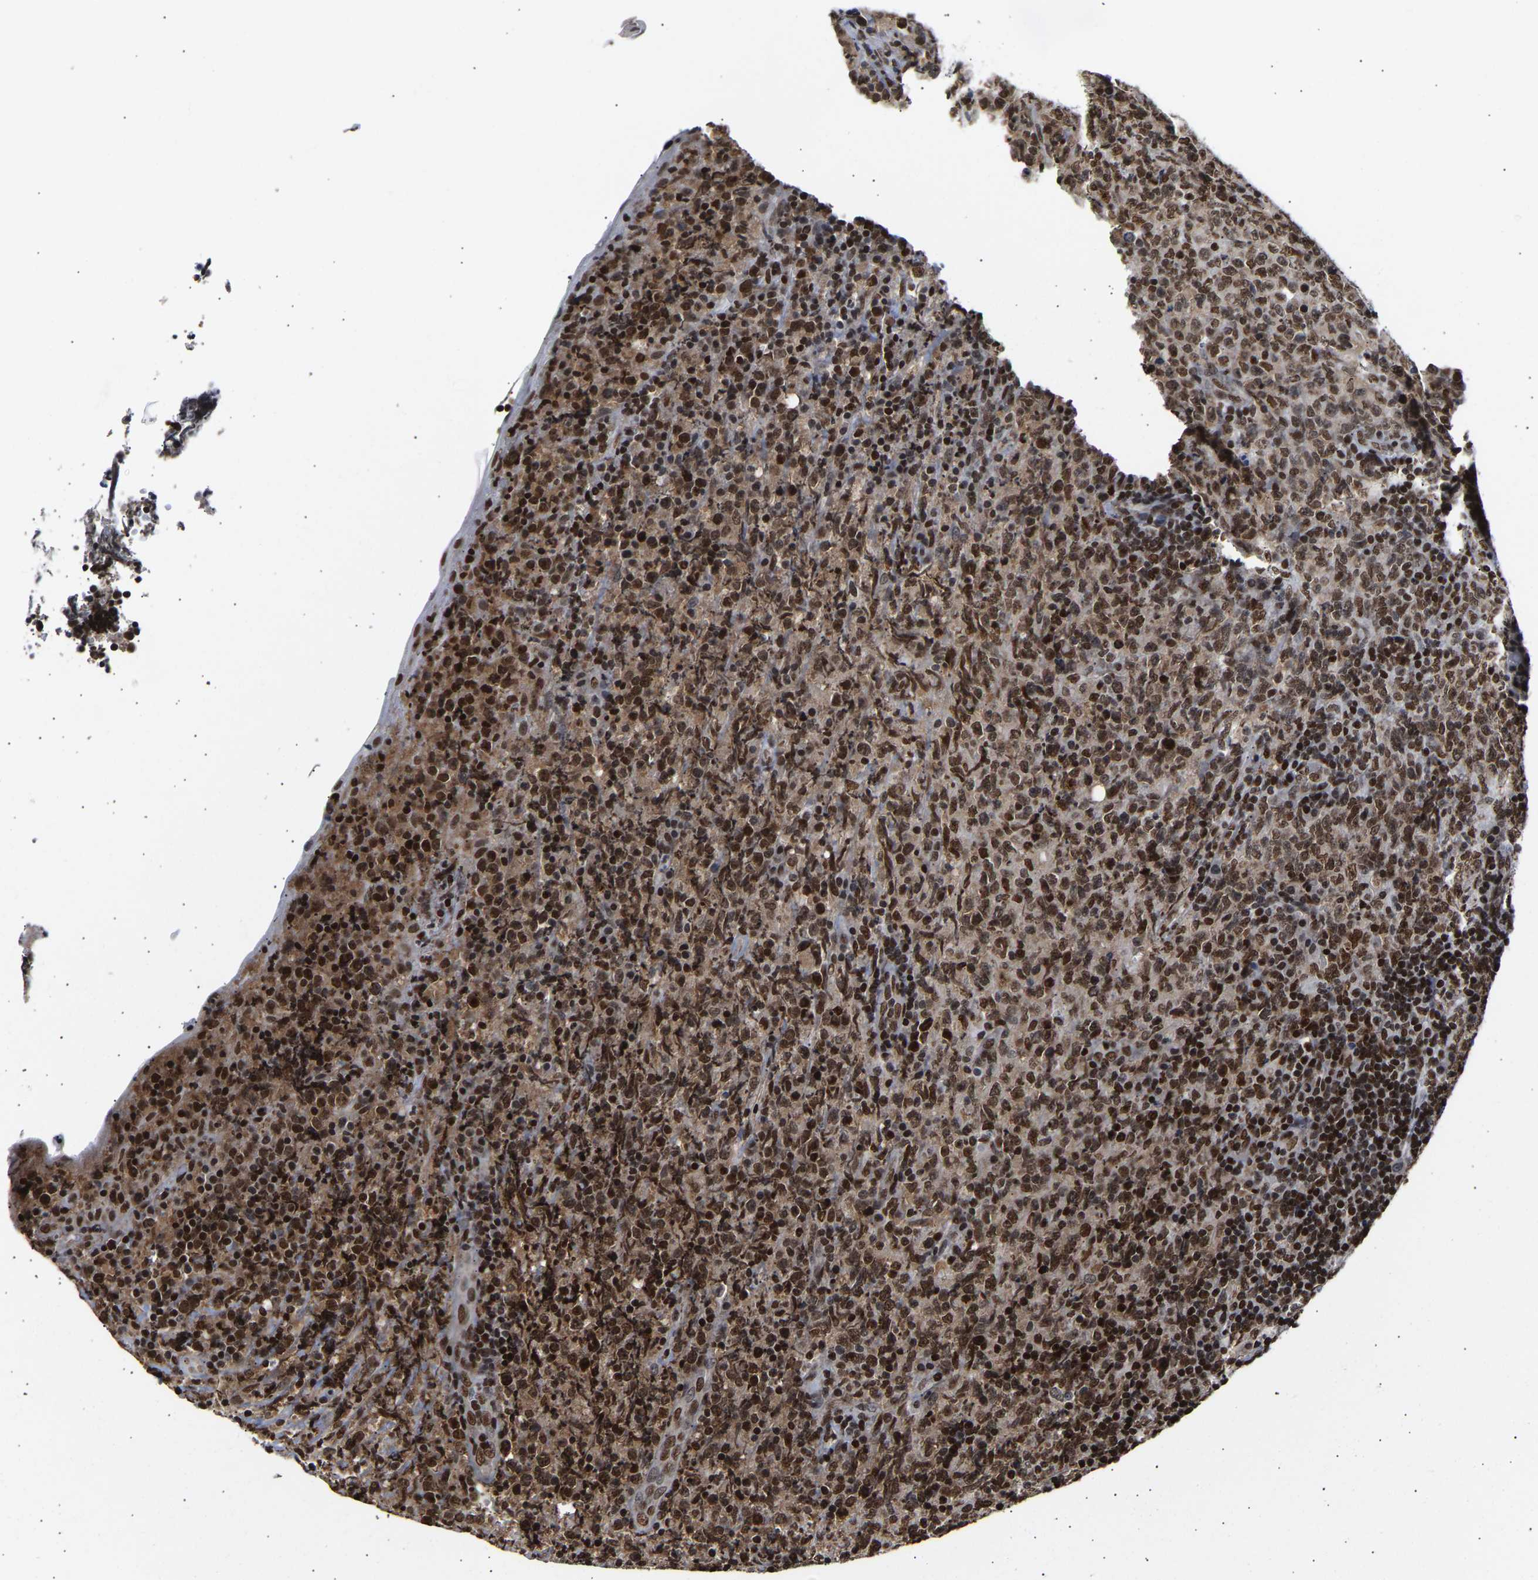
{"staining": {"intensity": "strong", "quantity": "25%-75%", "location": "cytoplasmic/membranous,nuclear"}, "tissue": "lymphoma", "cell_type": "Tumor cells", "image_type": "cancer", "snomed": [{"axis": "morphology", "description": "Malignant lymphoma, non-Hodgkin's type, High grade"}, {"axis": "topography", "description": "Tonsil"}], "caption": "Lymphoma tissue exhibits strong cytoplasmic/membranous and nuclear staining in approximately 25%-75% of tumor cells (brown staining indicates protein expression, while blue staining denotes nuclei).", "gene": "PSIP1", "patient": {"sex": "female", "age": 36}}